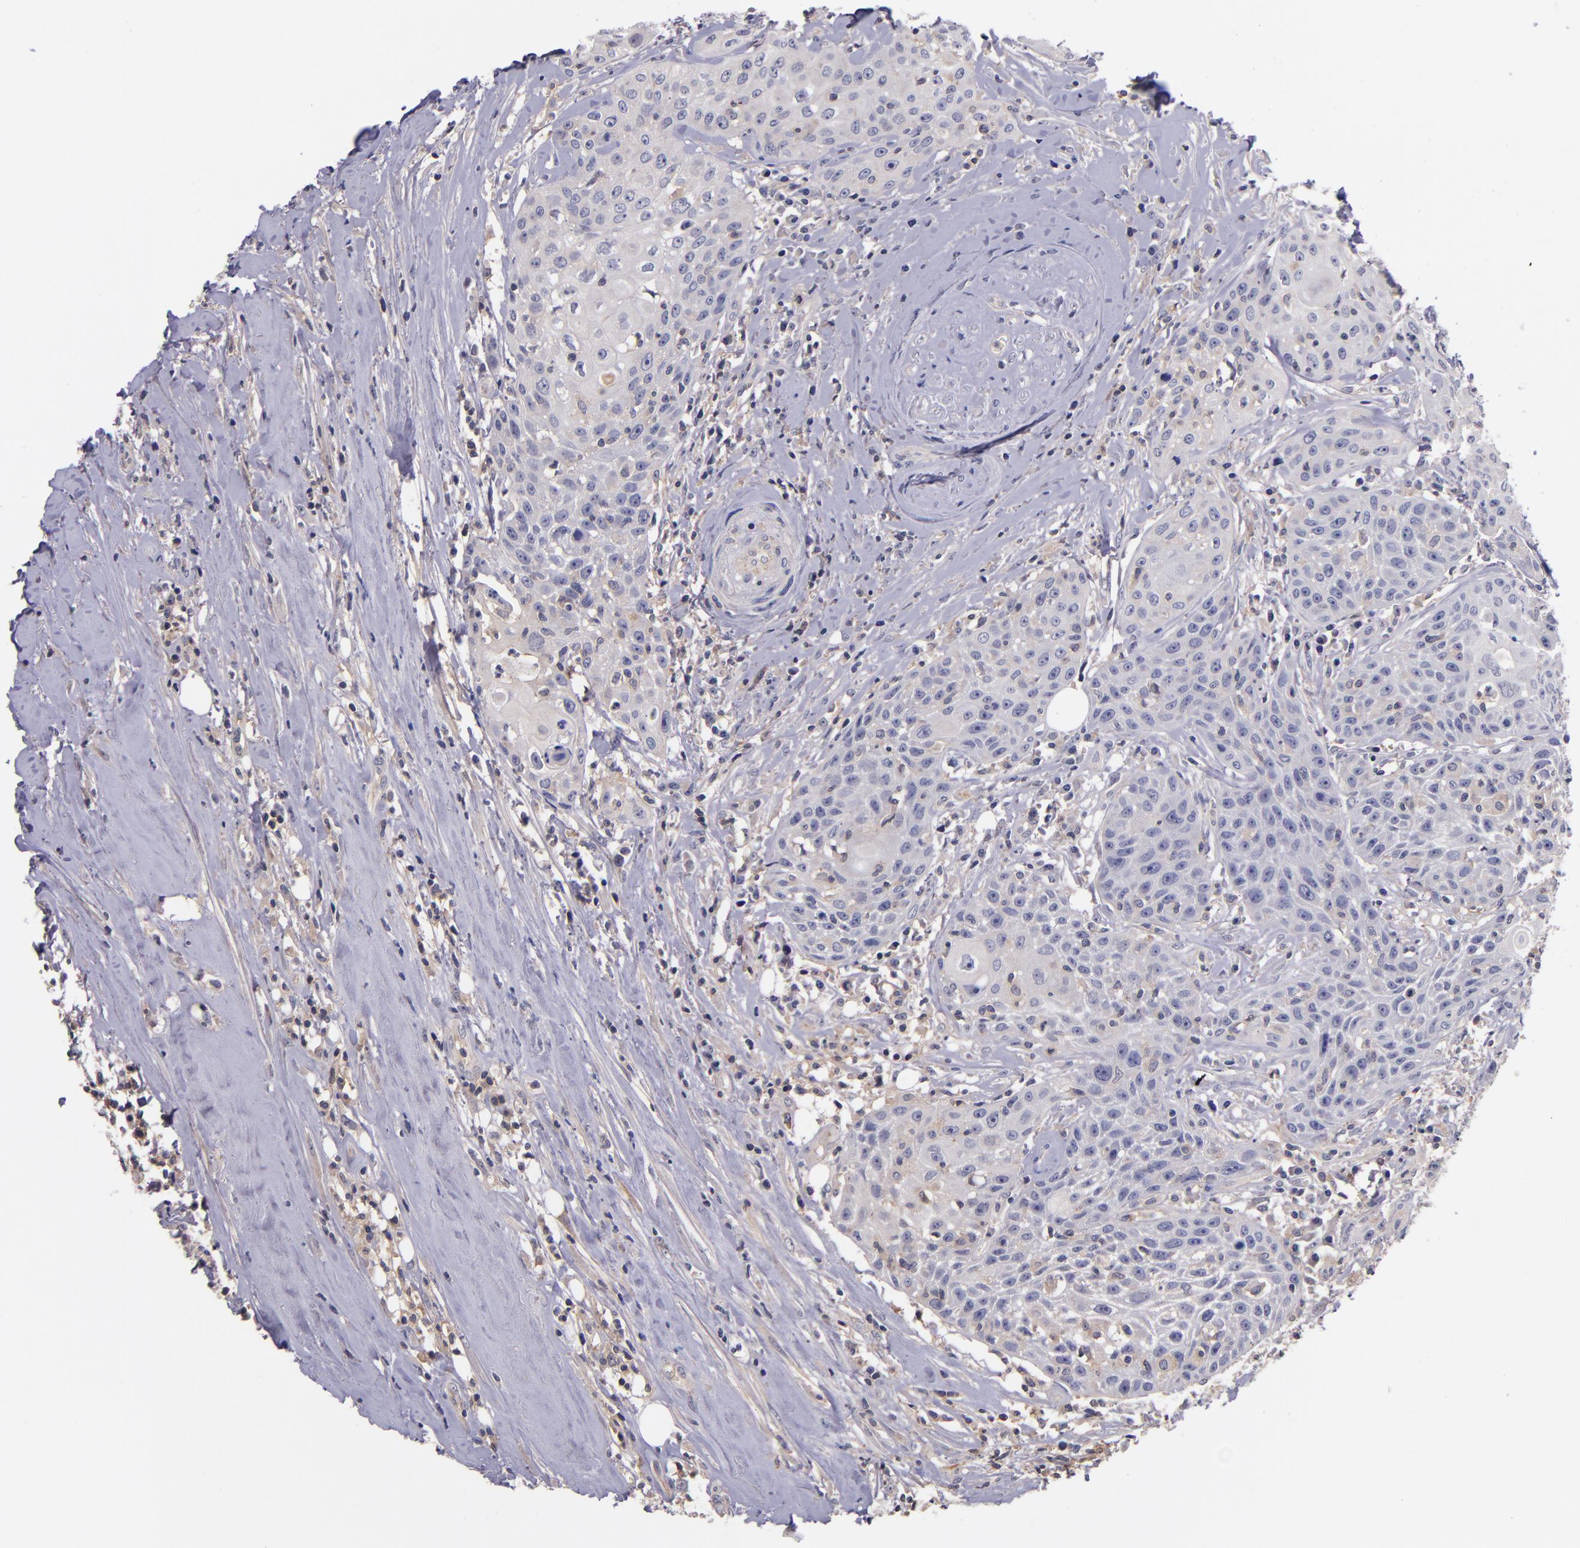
{"staining": {"intensity": "negative", "quantity": "none", "location": "none"}, "tissue": "head and neck cancer", "cell_type": "Tumor cells", "image_type": "cancer", "snomed": [{"axis": "morphology", "description": "Squamous cell carcinoma, NOS"}, {"axis": "topography", "description": "Oral tissue"}, {"axis": "topography", "description": "Head-Neck"}], "caption": "Immunohistochemical staining of head and neck cancer (squamous cell carcinoma) displays no significant expression in tumor cells.", "gene": "RBP4", "patient": {"sex": "female", "age": 82}}